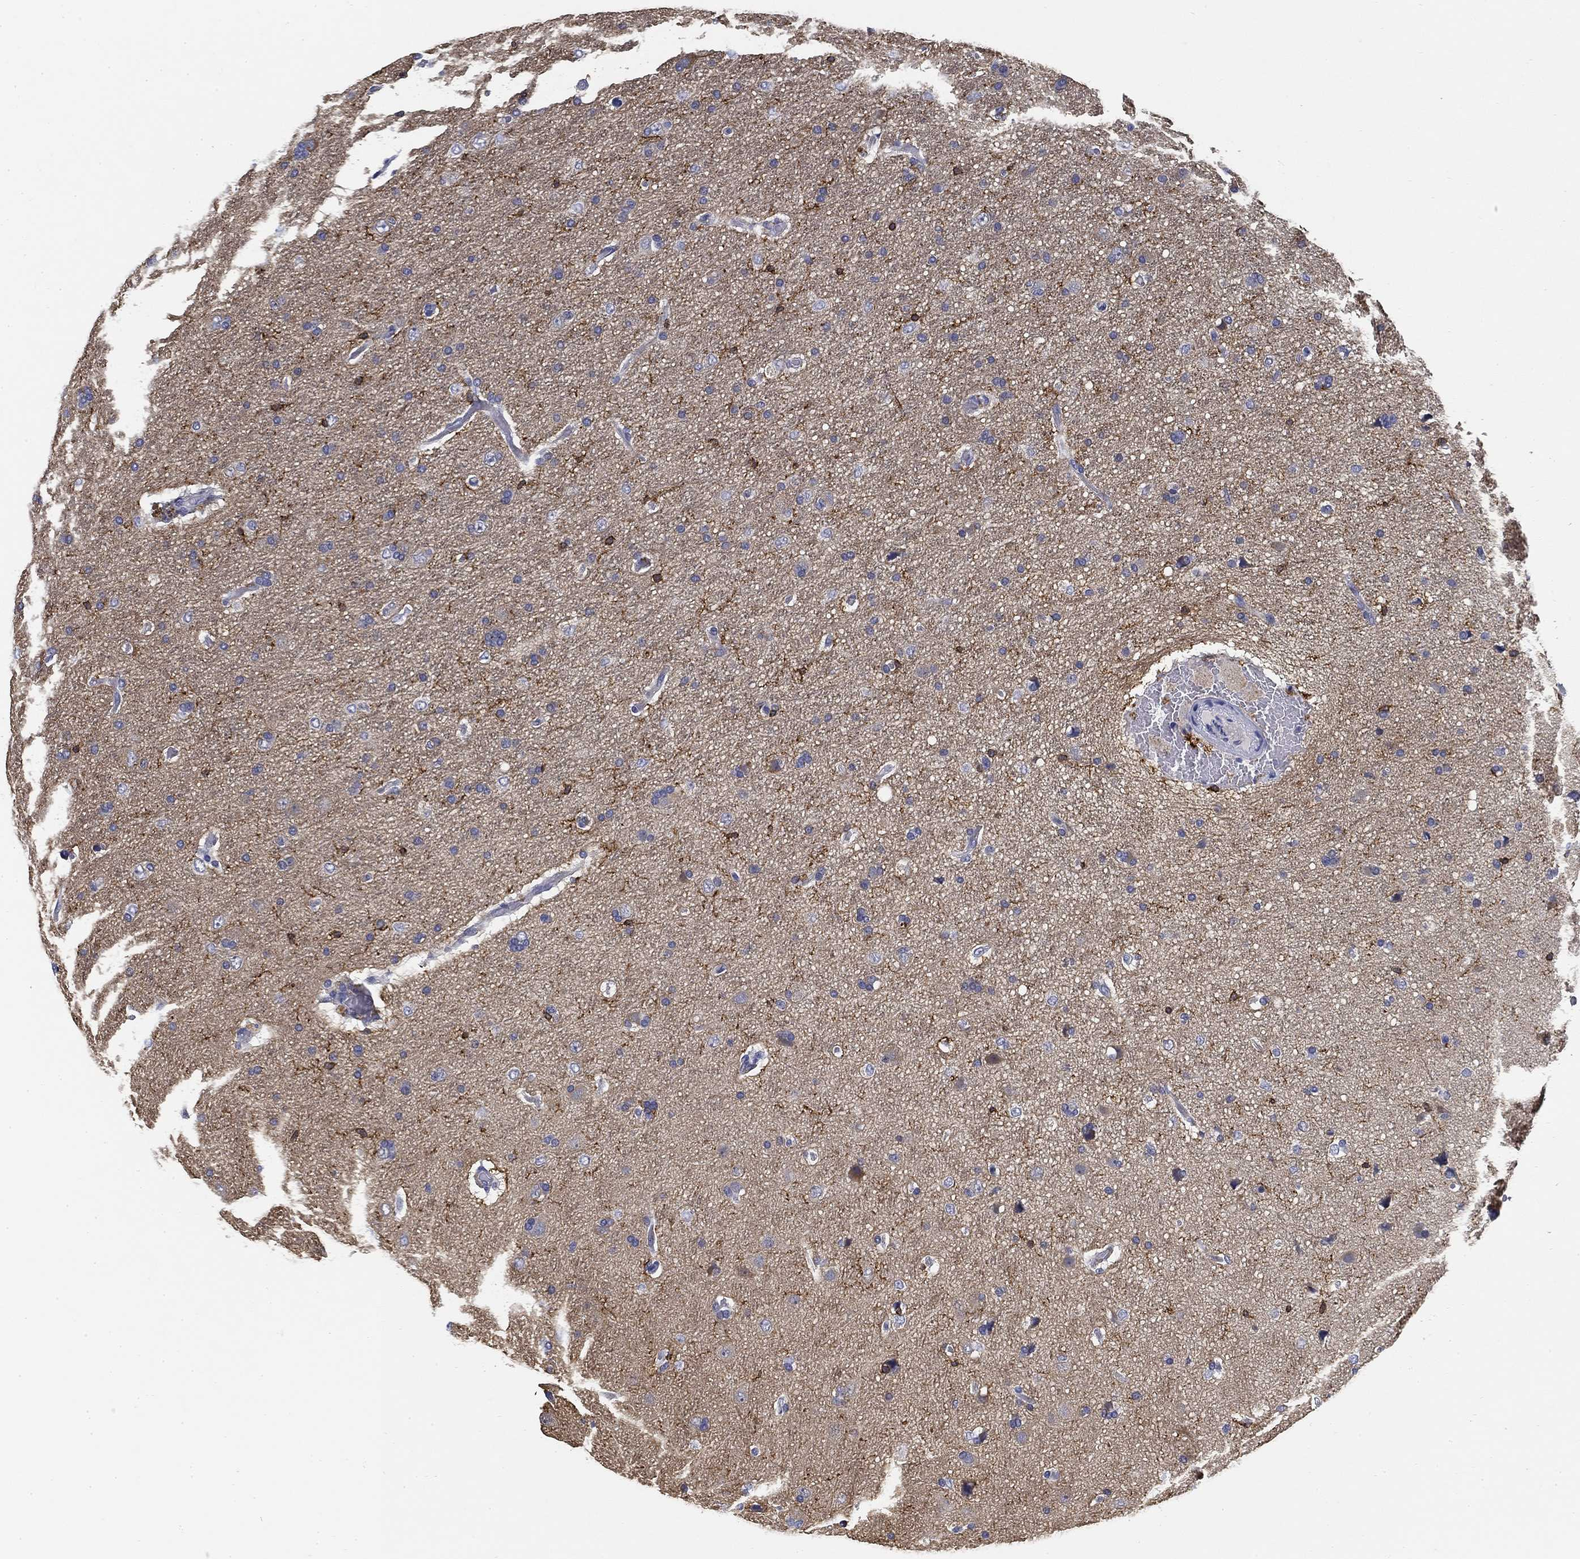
{"staining": {"intensity": "moderate", "quantity": "<25%", "location": "cytoplasmic/membranous"}, "tissue": "glioma", "cell_type": "Tumor cells", "image_type": "cancer", "snomed": [{"axis": "morphology", "description": "Glioma, malignant, NOS"}, {"axis": "topography", "description": "Cerebral cortex"}], "caption": "Protein analysis of glioma tissue displays moderate cytoplasmic/membranous expression in approximately <25% of tumor cells. (DAB = brown stain, brightfield microscopy at high magnification).", "gene": "SLC2A5", "patient": {"sex": "male", "age": 58}}